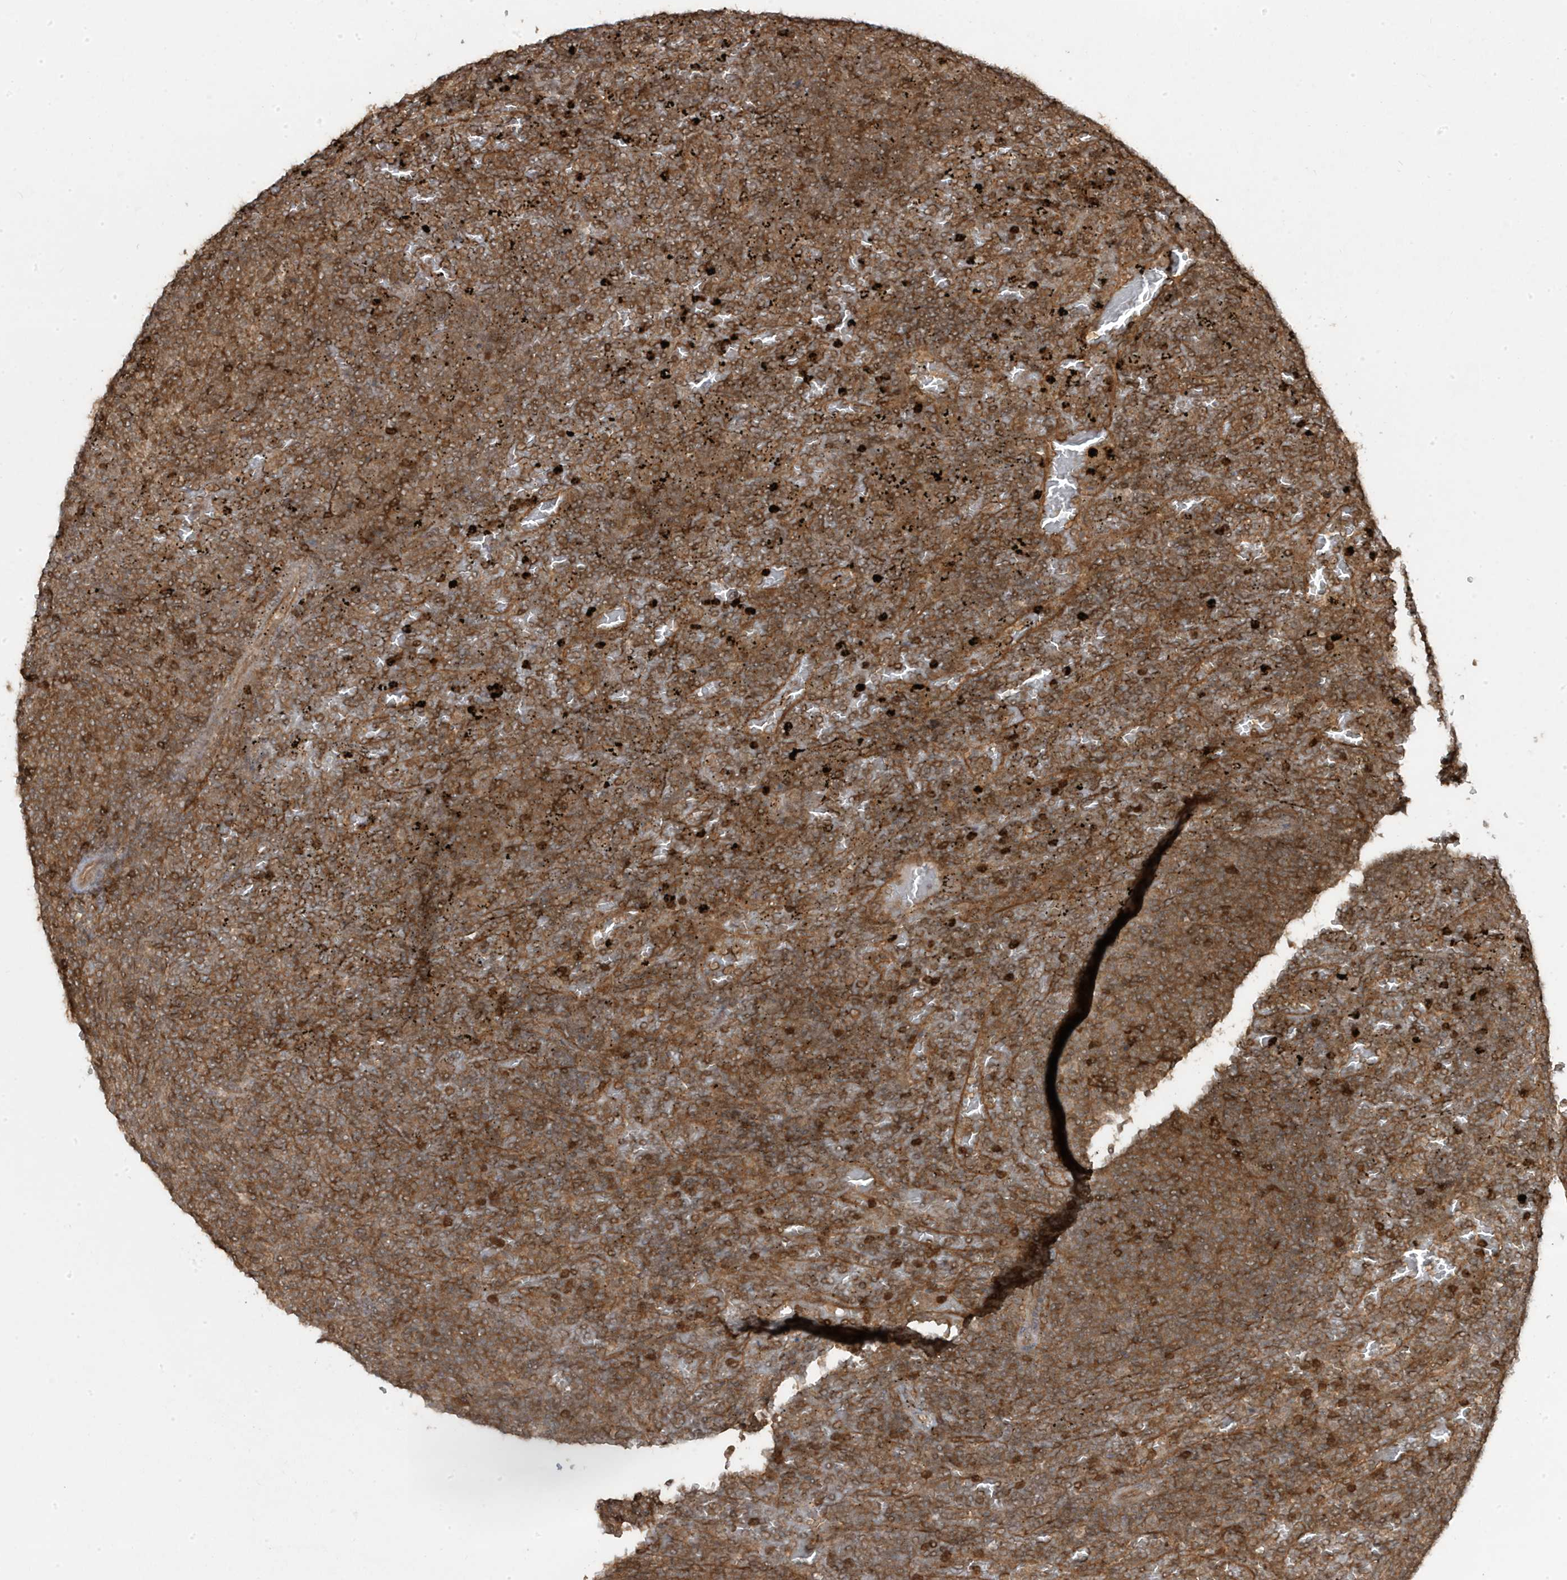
{"staining": {"intensity": "moderate", "quantity": ">75%", "location": "cytoplasmic/membranous"}, "tissue": "lymphoma", "cell_type": "Tumor cells", "image_type": "cancer", "snomed": [{"axis": "morphology", "description": "Malignant lymphoma, non-Hodgkin's type, Low grade"}, {"axis": "topography", "description": "Spleen"}], "caption": "Immunohistochemical staining of human lymphoma reveals medium levels of moderate cytoplasmic/membranous positivity in approximately >75% of tumor cells.", "gene": "ASAP1", "patient": {"sex": "female", "age": 77}}